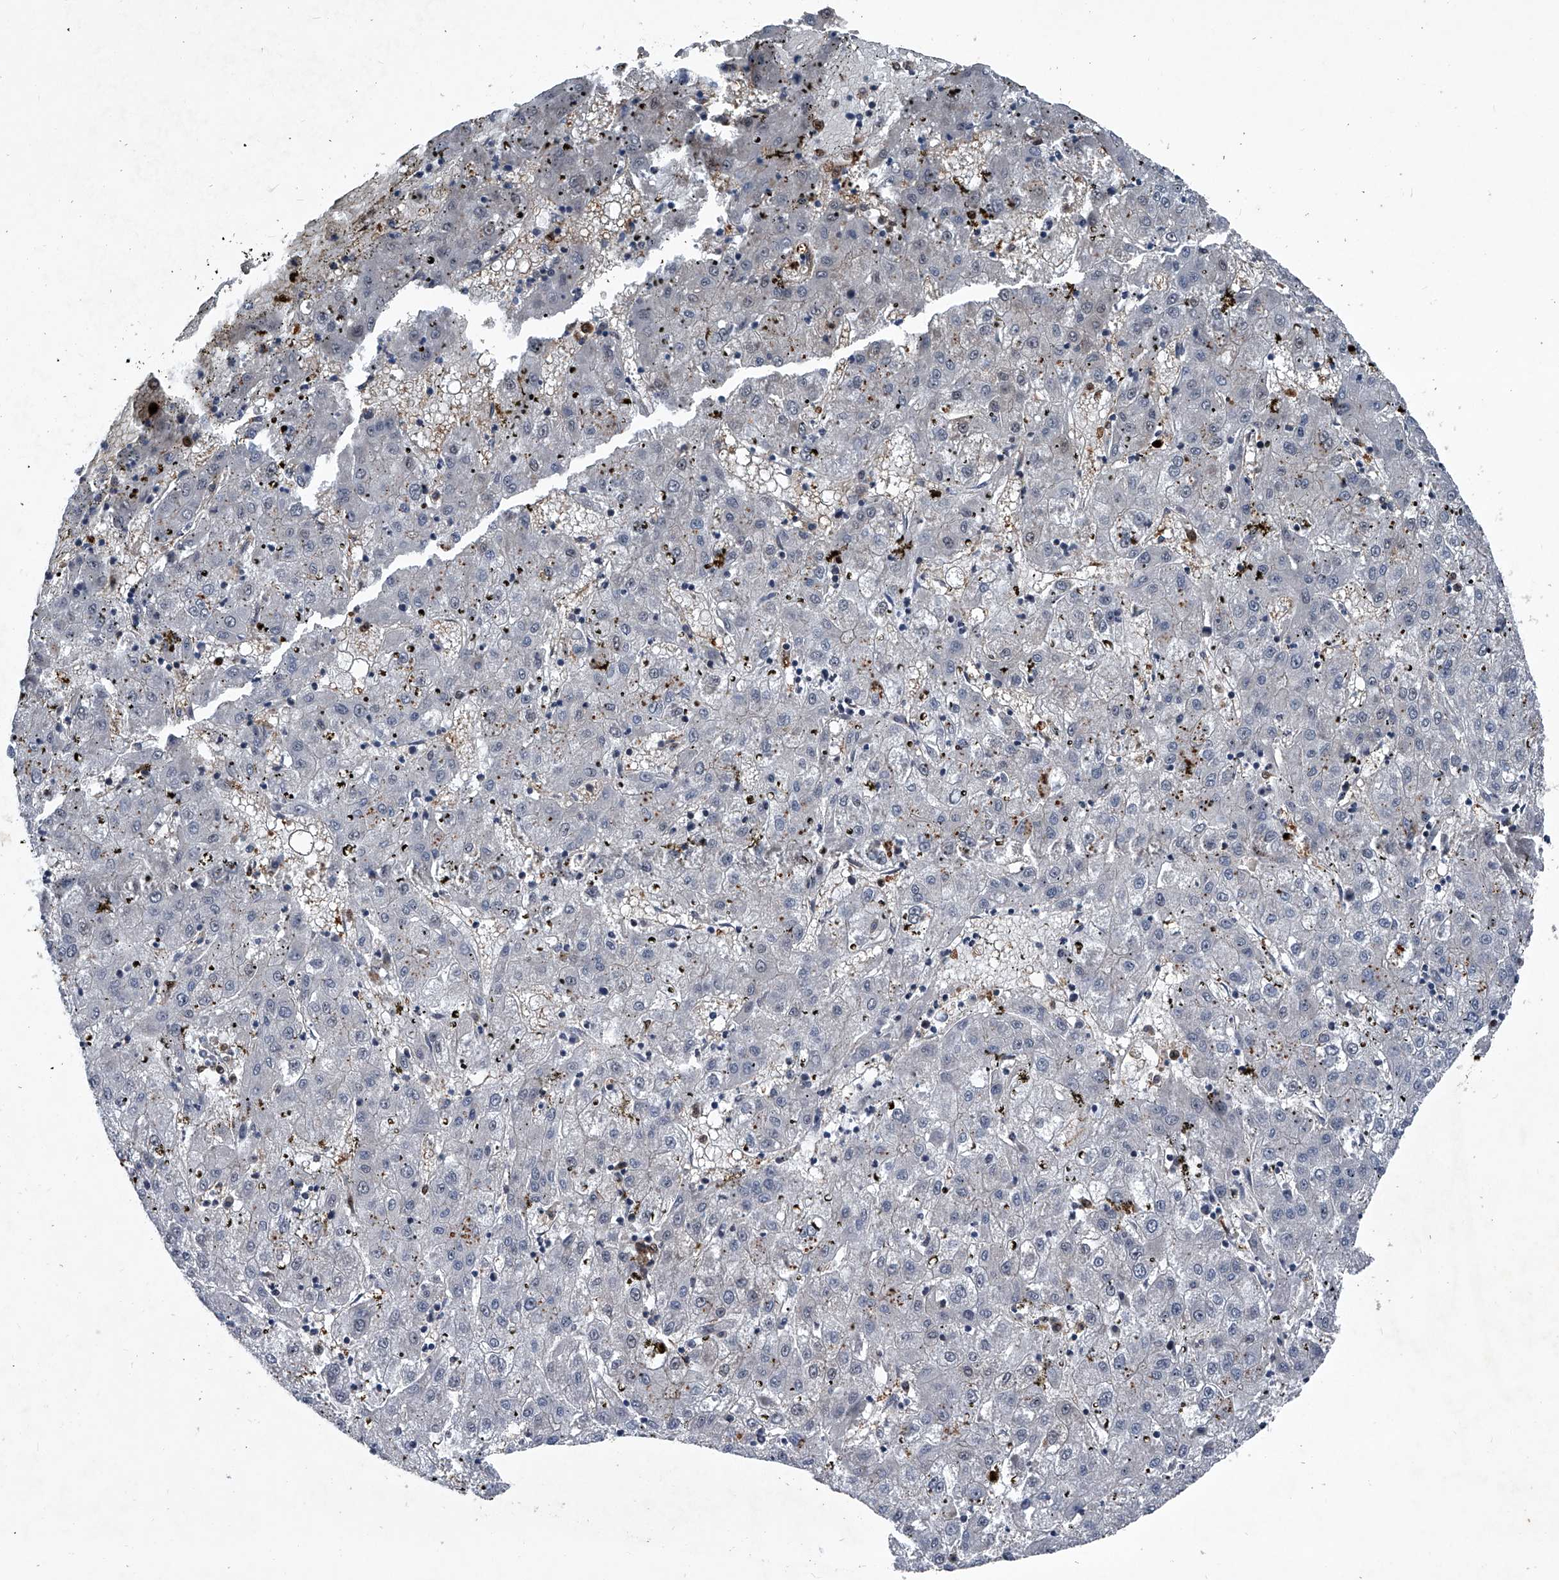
{"staining": {"intensity": "negative", "quantity": "none", "location": "none"}, "tissue": "liver cancer", "cell_type": "Tumor cells", "image_type": "cancer", "snomed": [{"axis": "morphology", "description": "Carcinoma, Hepatocellular, NOS"}, {"axis": "topography", "description": "Liver"}], "caption": "This image is of hepatocellular carcinoma (liver) stained with IHC to label a protein in brown with the nuclei are counter-stained blue. There is no positivity in tumor cells.", "gene": "MAPKAP1", "patient": {"sex": "male", "age": 72}}